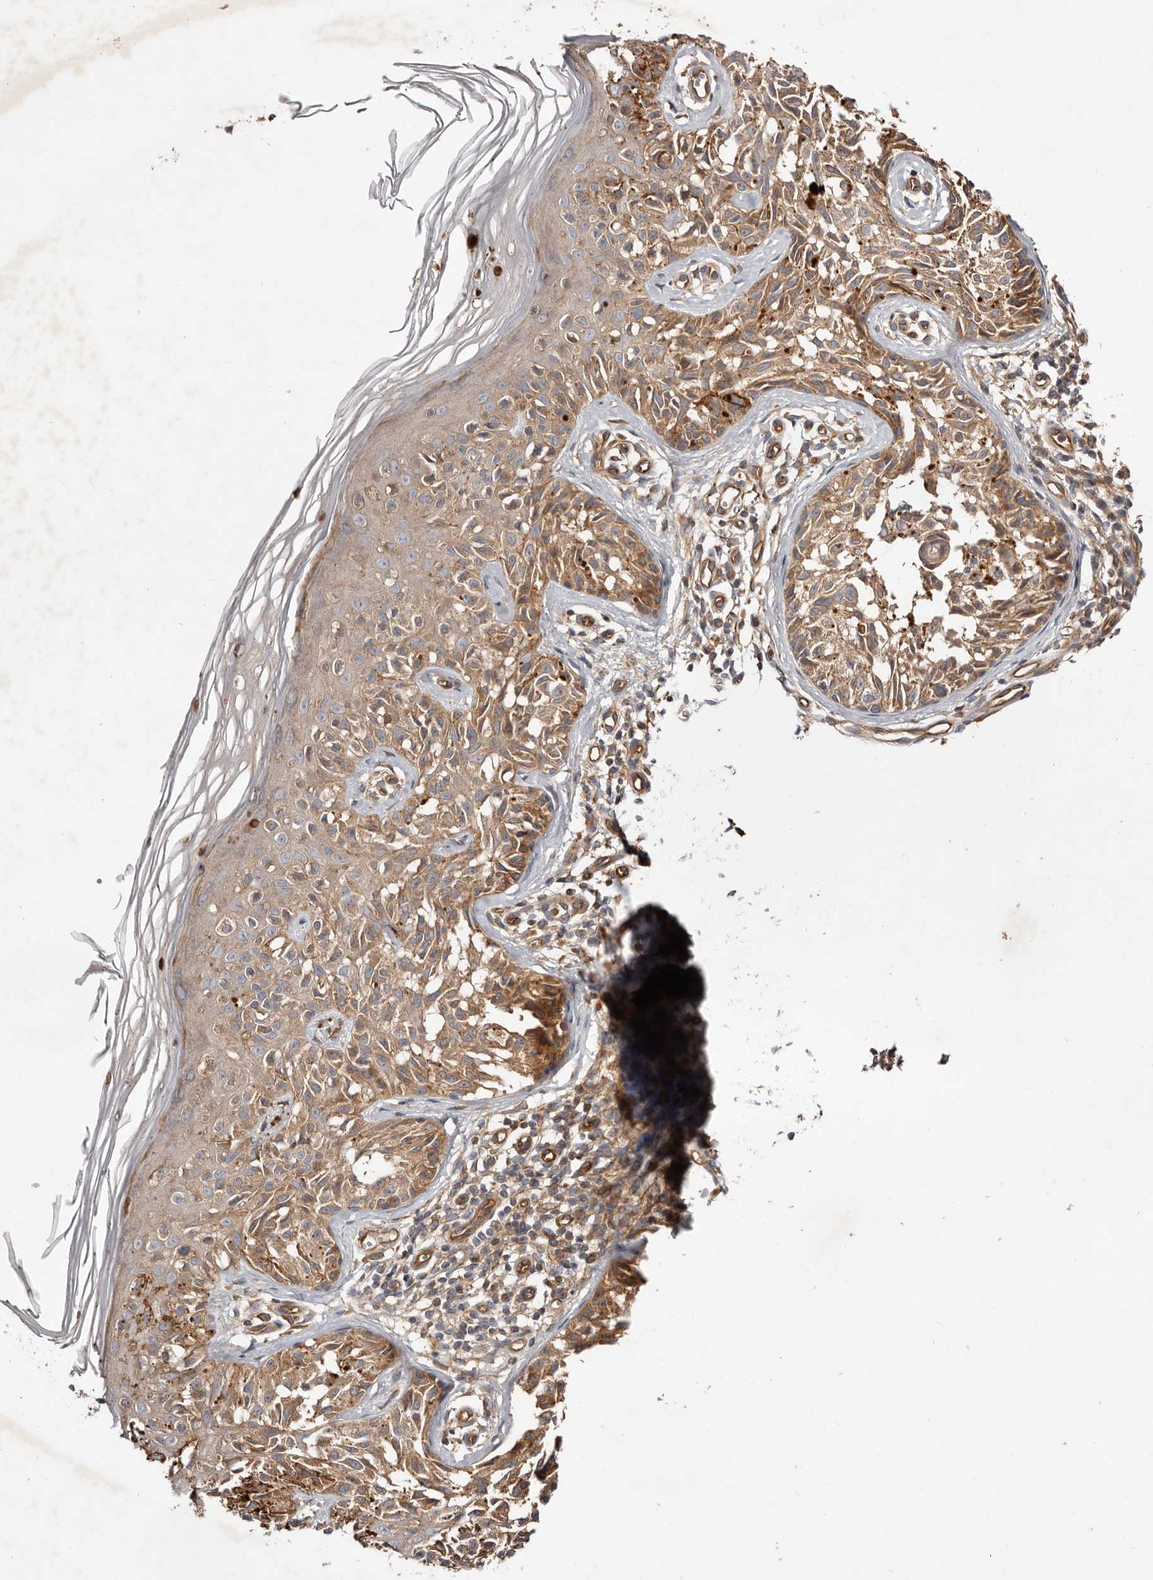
{"staining": {"intensity": "moderate", "quantity": ">75%", "location": "cytoplasmic/membranous"}, "tissue": "melanoma", "cell_type": "Tumor cells", "image_type": "cancer", "snomed": [{"axis": "morphology", "description": "Malignant melanoma, NOS"}, {"axis": "topography", "description": "Skin"}], "caption": "Human melanoma stained with a brown dye shows moderate cytoplasmic/membranous positive staining in about >75% of tumor cells.", "gene": "MACF1", "patient": {"sex": "female", "age": 50}}